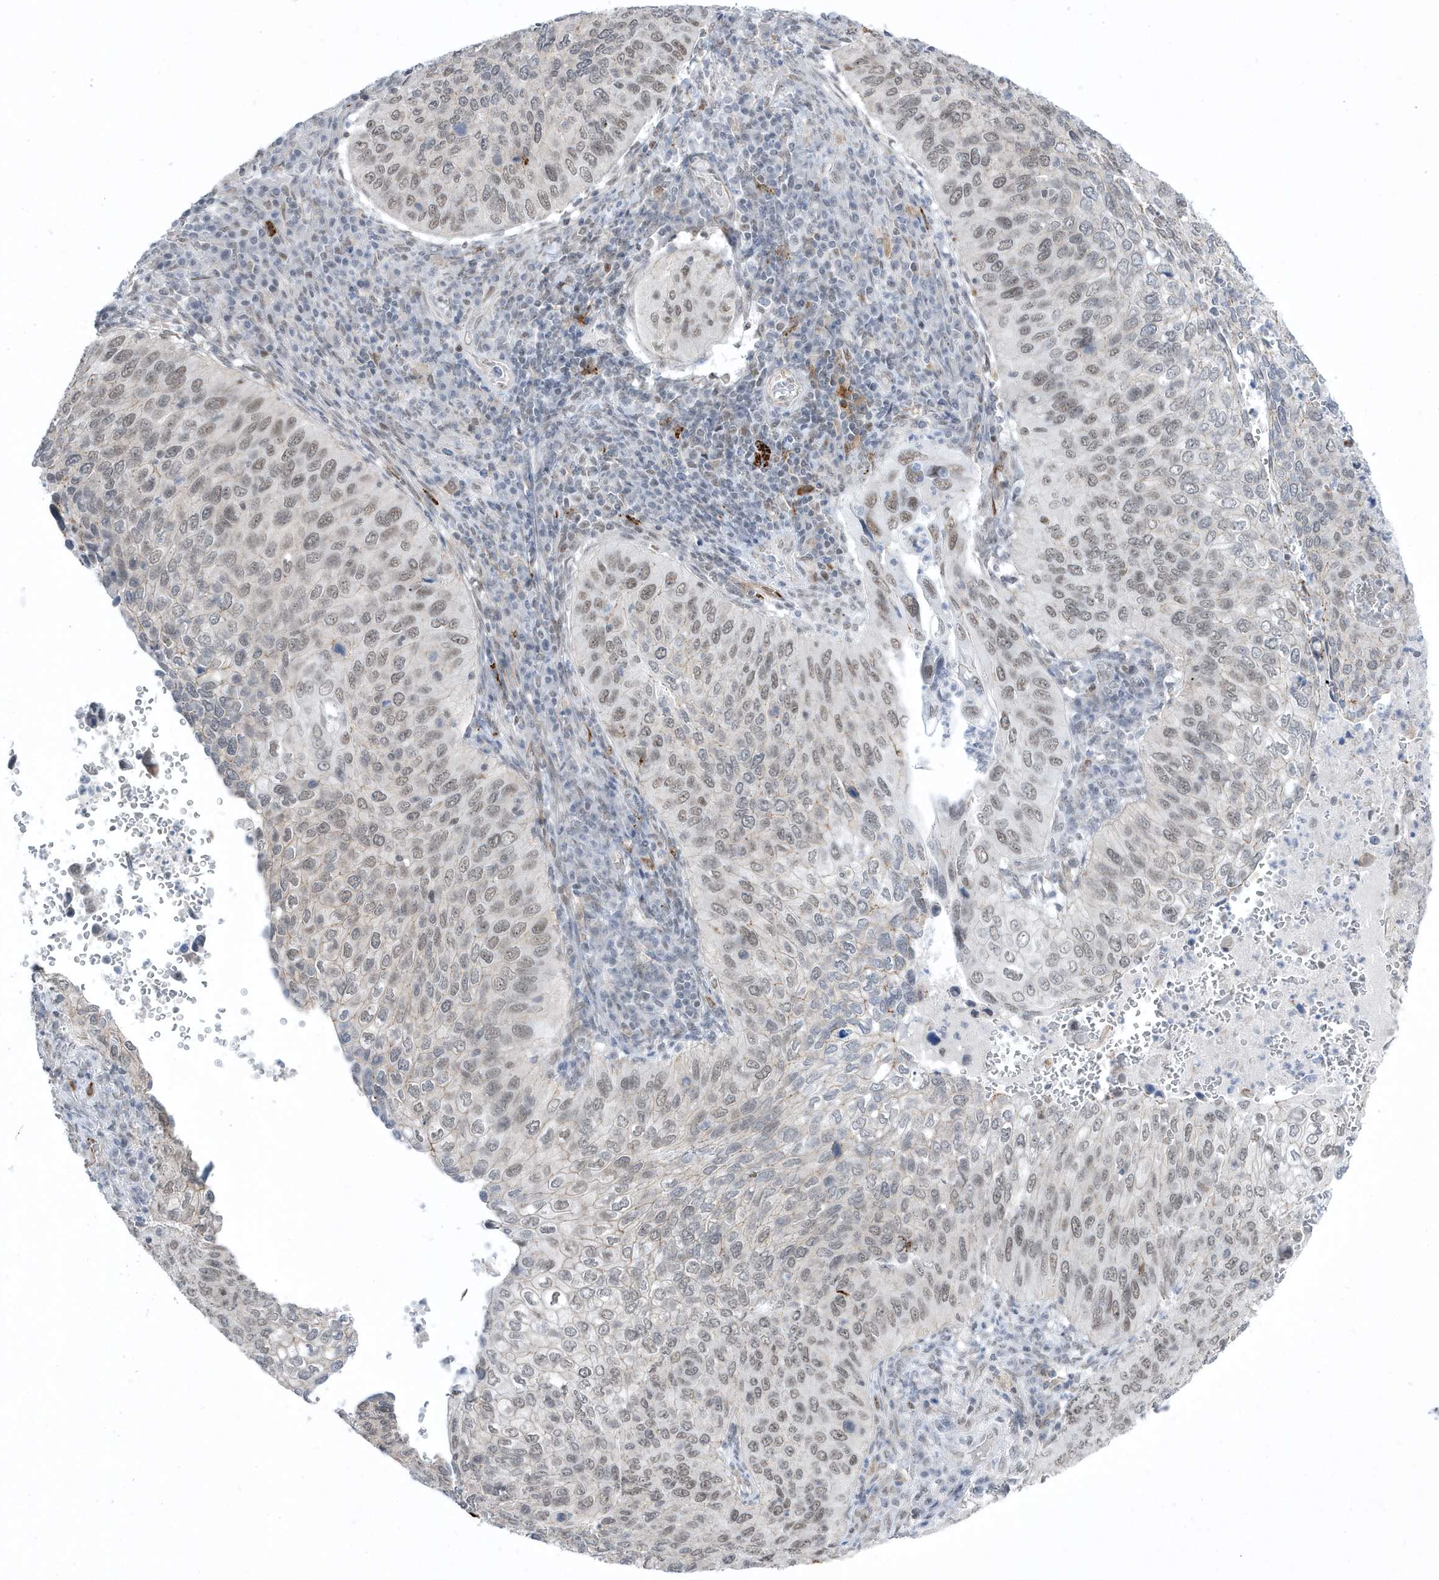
{"staining": {"intensity": "weak", "quantity": ">75%", "location": "nuclear"}, "tissue": "cervical cancer", "cell_type": "Tumor cells", "image_type": "cancer", "snomed": [{"axis": "morphology", "description": "Squamous cell carcinoma, NOS"}, {"axis": "topography", "description": "Cervix"}], "caption": "Immunohistochemistry staining of cervical squamous cell carcinoma, which exhibits low levels of weak nuclear expression in about >75% of tumor cells indicating weak nuclear protein staining. The staining was performed using DAB (3,3'-diaminobenzidine) (brown) for protein detection and nuclei were counterstained in hematoxylin (blue).", "gene": "ADAMTSL3", "patient": {"sex": "female", "age": 38}}